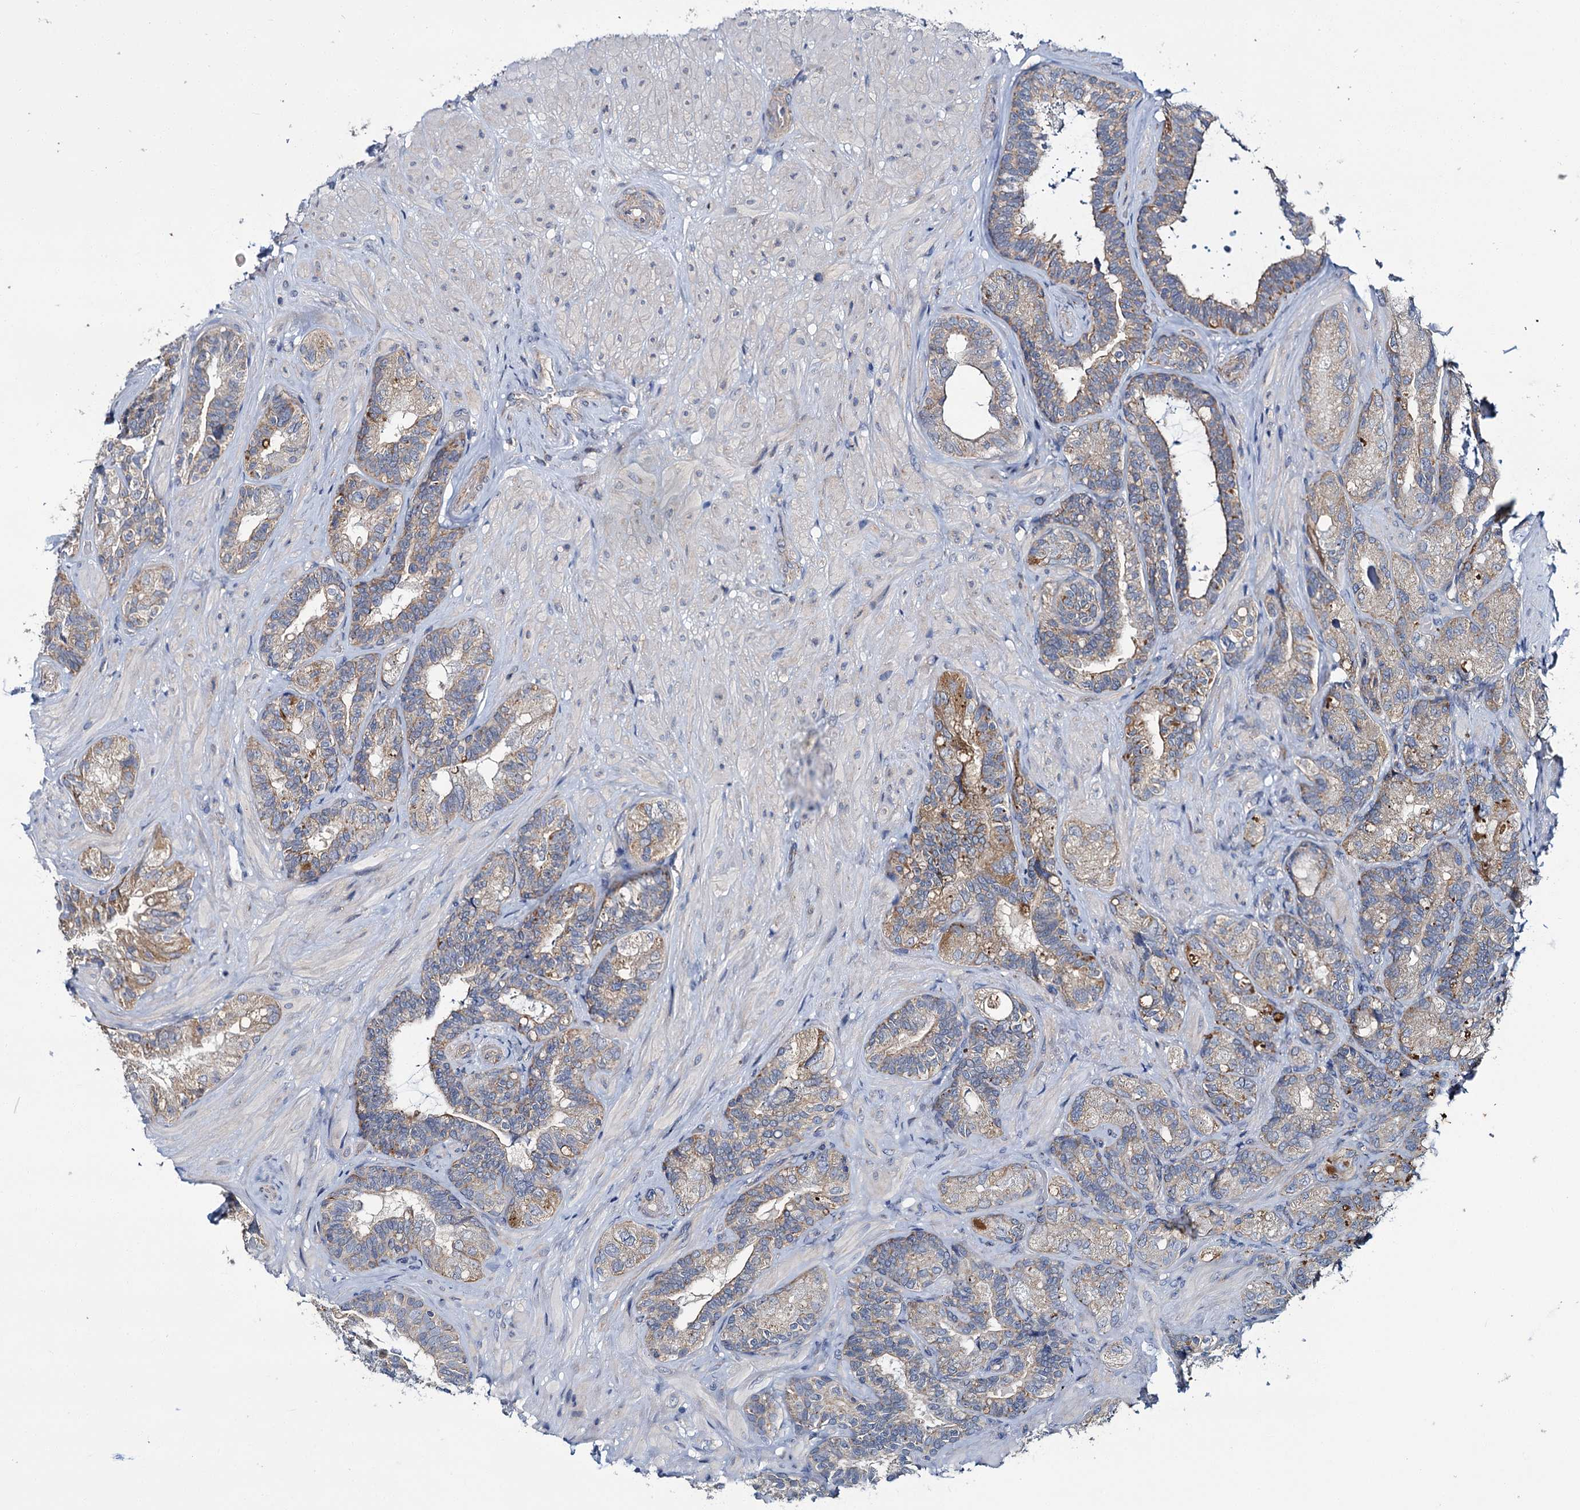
{"staining": {"intensity": "moderate", "quantity": "25%-75%", "location": "cytoplasmic/membranous"}, "tissue": "seminal vesicle", "cell_type": "Glandular cells", "image_type": "normal", "snomed": [{"axis": "morphology", "description": "Normal tissue, NOS"}, {"axis": "topography", "description": "Prostate and seminal vesicle, NOS"}, {"axis": "topography", "description": "Prostate"}, {"axis": "topography", "description": "Seminal veicle"}], "caption": "IHC of unremarkable human seminal vesicle reveals medium levels of moderate cytoplasmic/membranous expression in approximately 25%-75% of glandular cells.", "gene": "CEP295", "patient": {"sex": "male", "age": 67}}